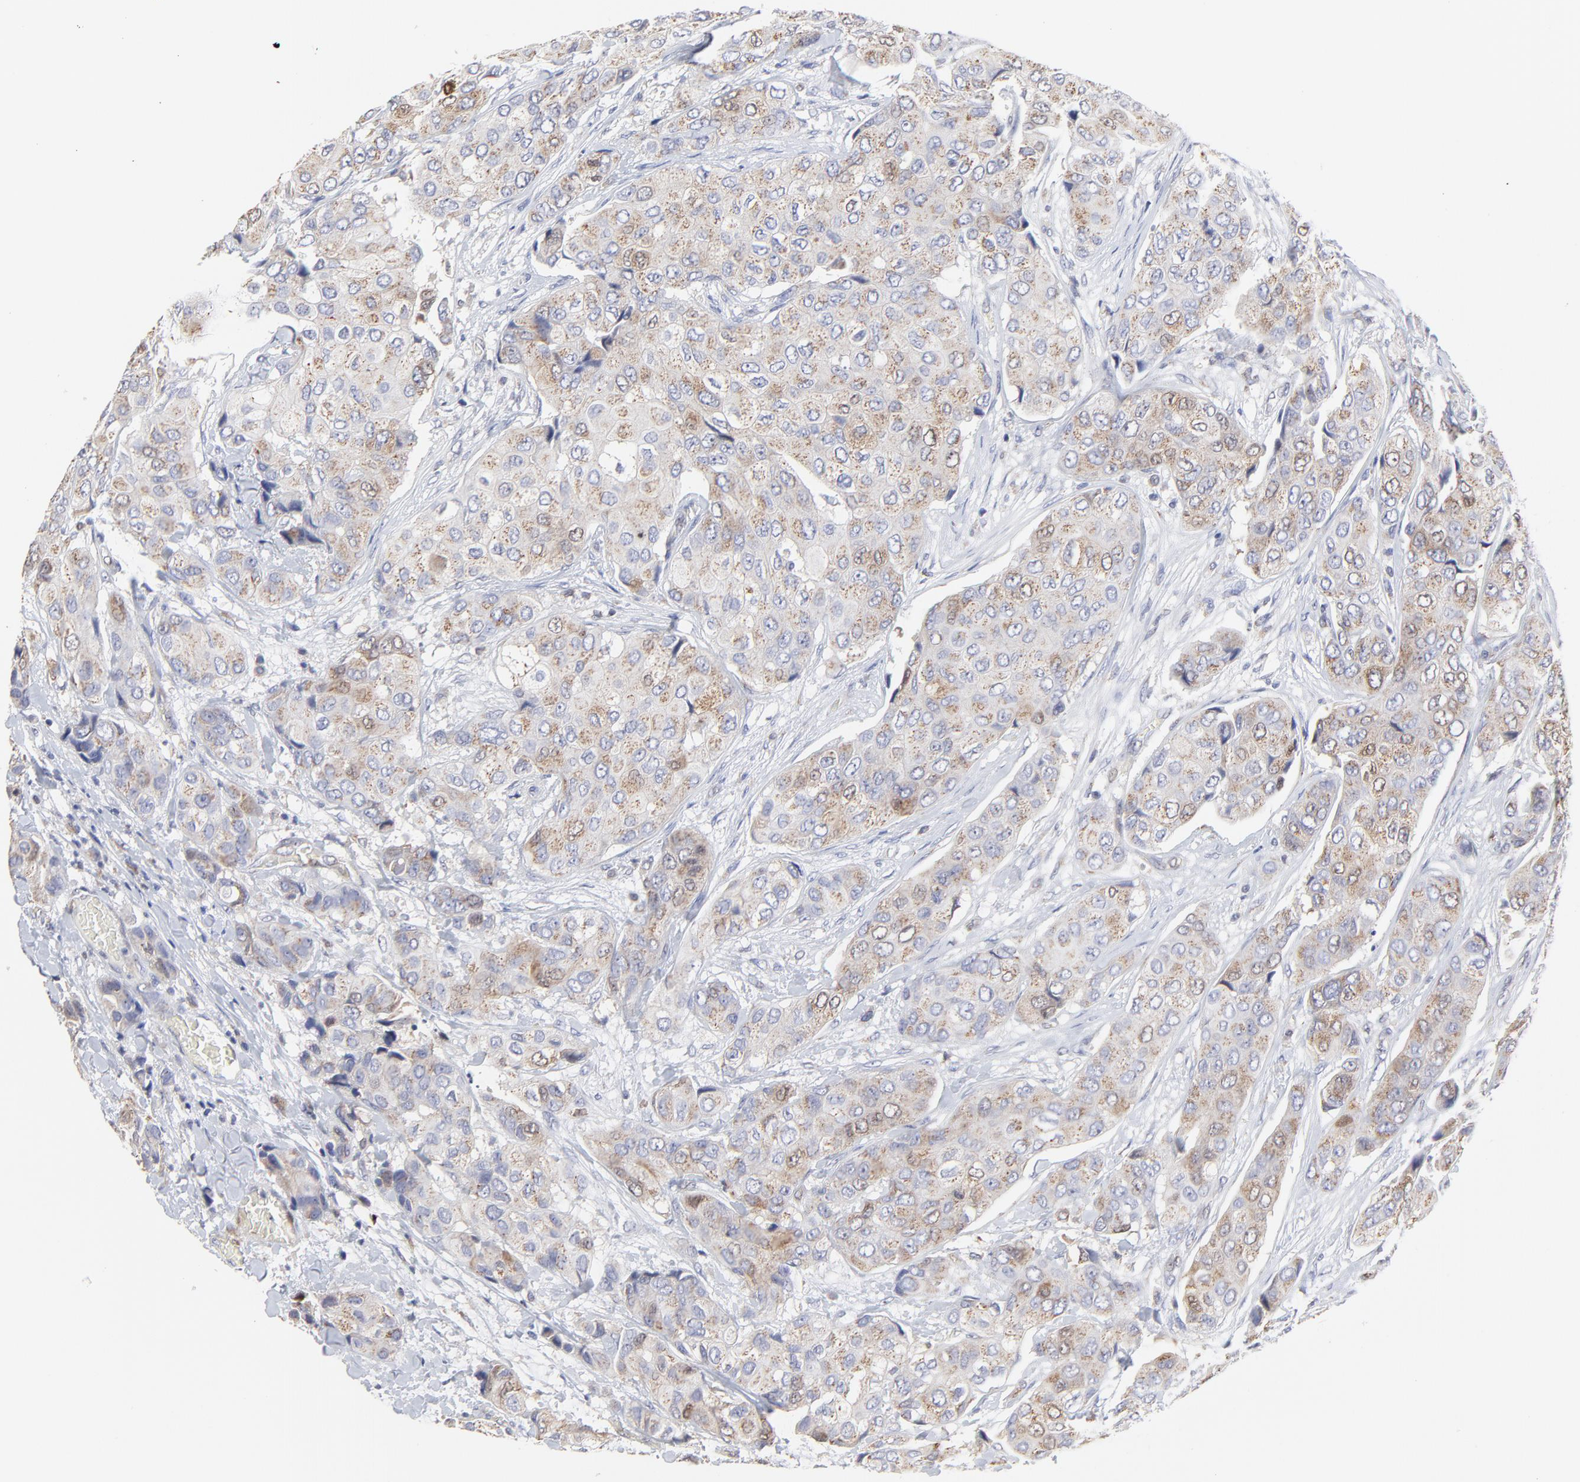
{"staining": {"intensity": "weak", "quantity": "25%-75%", "location": "cytoplasmic/membranous"}, "tissue": "breast cancer", "cell_type": "Tumor cells", "image_type": "cancer", "snomed": [{"axis": "morphology", "description": "Duct carcinoma"}, {"axis": "topography", "description": "Breast"}], "caption": "A brown stain shows weak cytoplasmic/membranous positivity of a protein in breast cancer (intraductal carcinoma) tumor cells. (brown staining indicates protein expression, while blue staining denotes nuclei).", "gene": "NCAPH", "patient": {"sex": "female", "age": 68}}